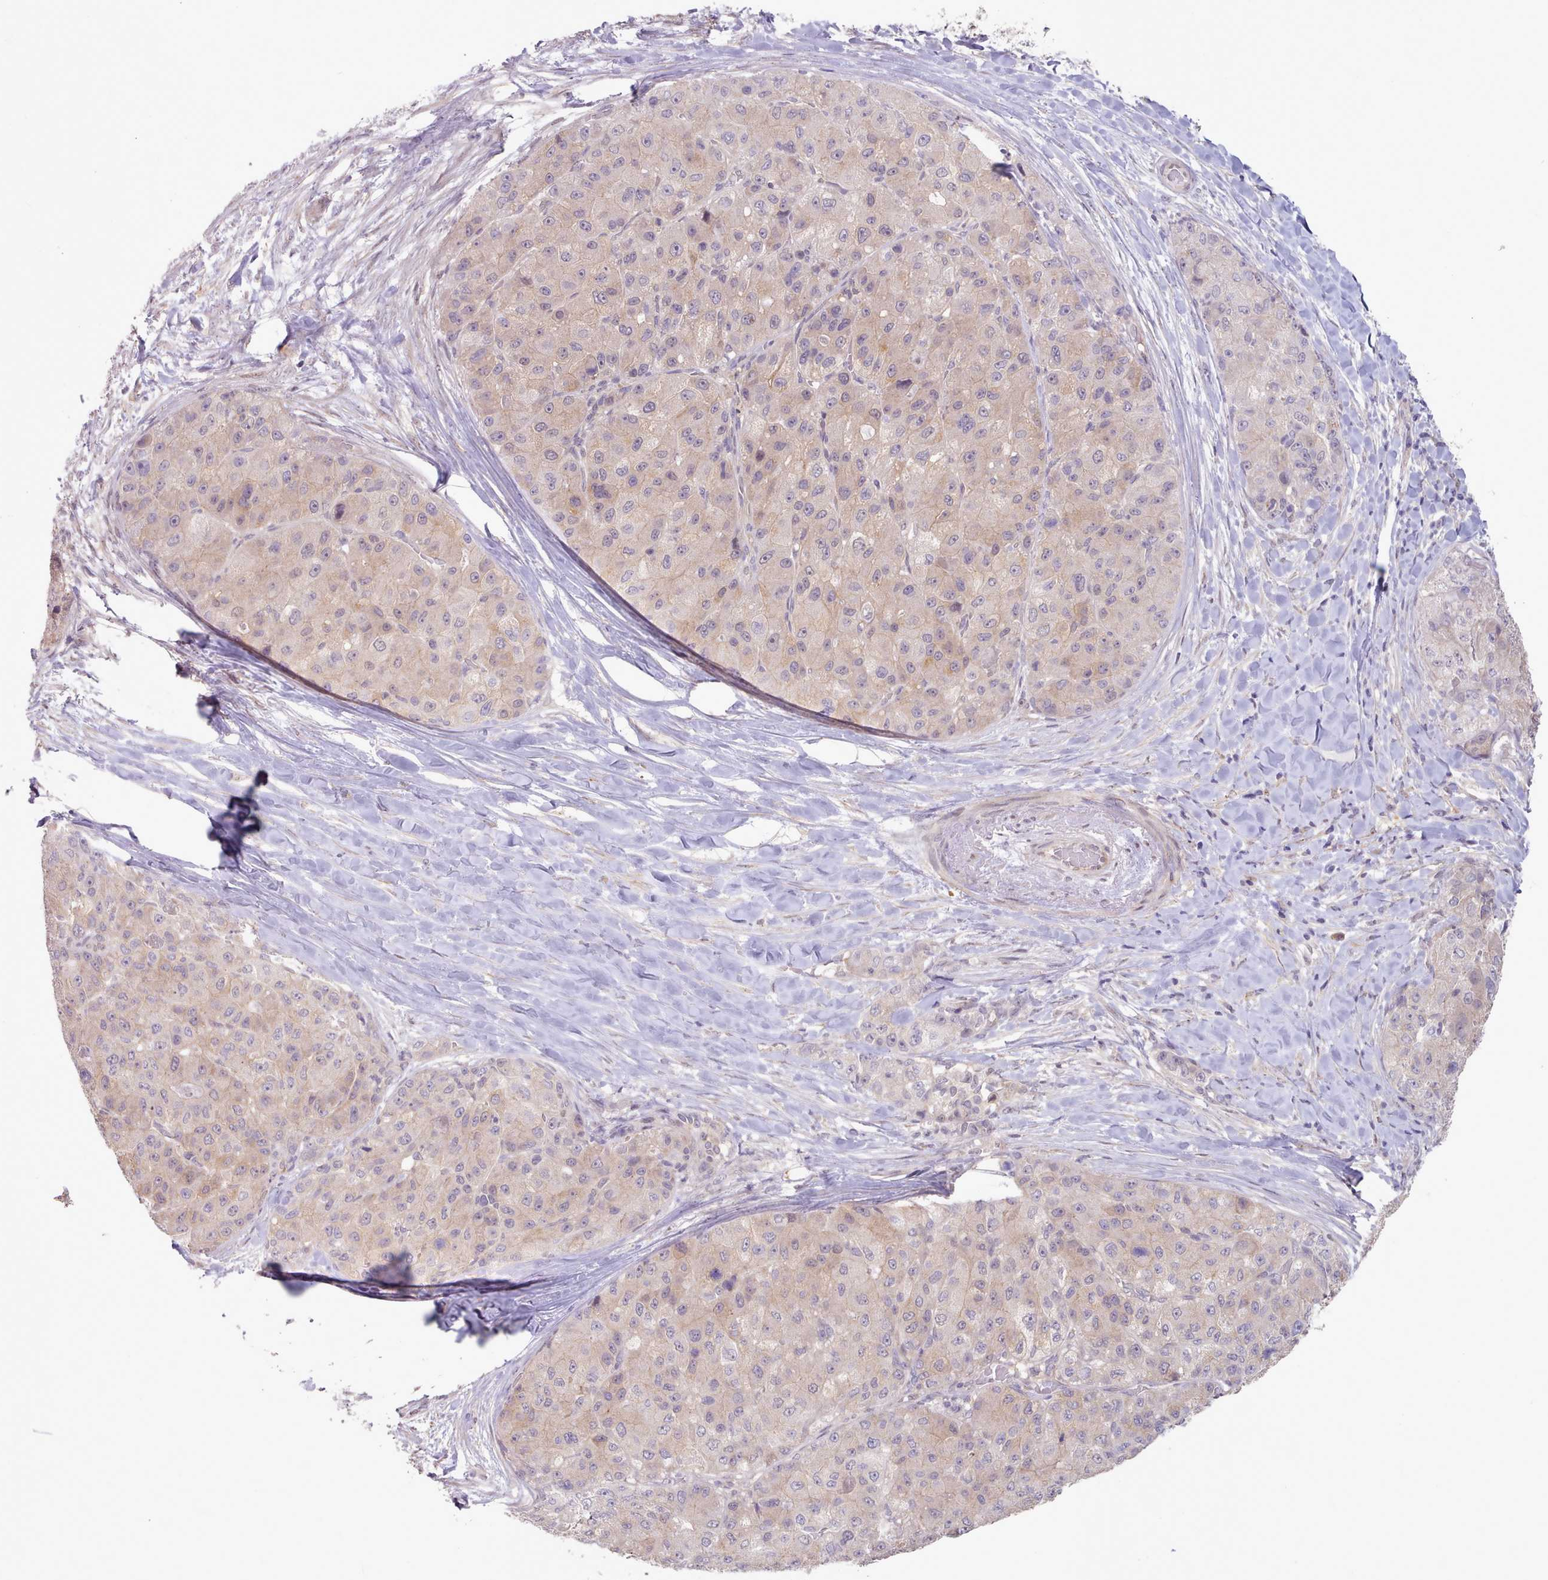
{"staining": {"intensity": "weak", "quantity": "<25%", "location": "cytoplasmic/membranous"}, "tissue": "liver cancer", "cell_type": "Tumor cells", "image_type": "cancer", "snomed": [{"axis": "morphology", "description": "Carcinoma, Hepatocellular, NOS"}, {"axis": "topography", "description": "Liver"}], "caption": "Tumor cells are negative for protein expression in human liver hepatocellular carcinoma. (Stains: DAB immunohistochemistry (IHC) with hematoxylin counter stain, Microscopy: brightfield microscopy at high magnification).", "gene": "CES3", "patient": {"sex": "male", "age": 80}}